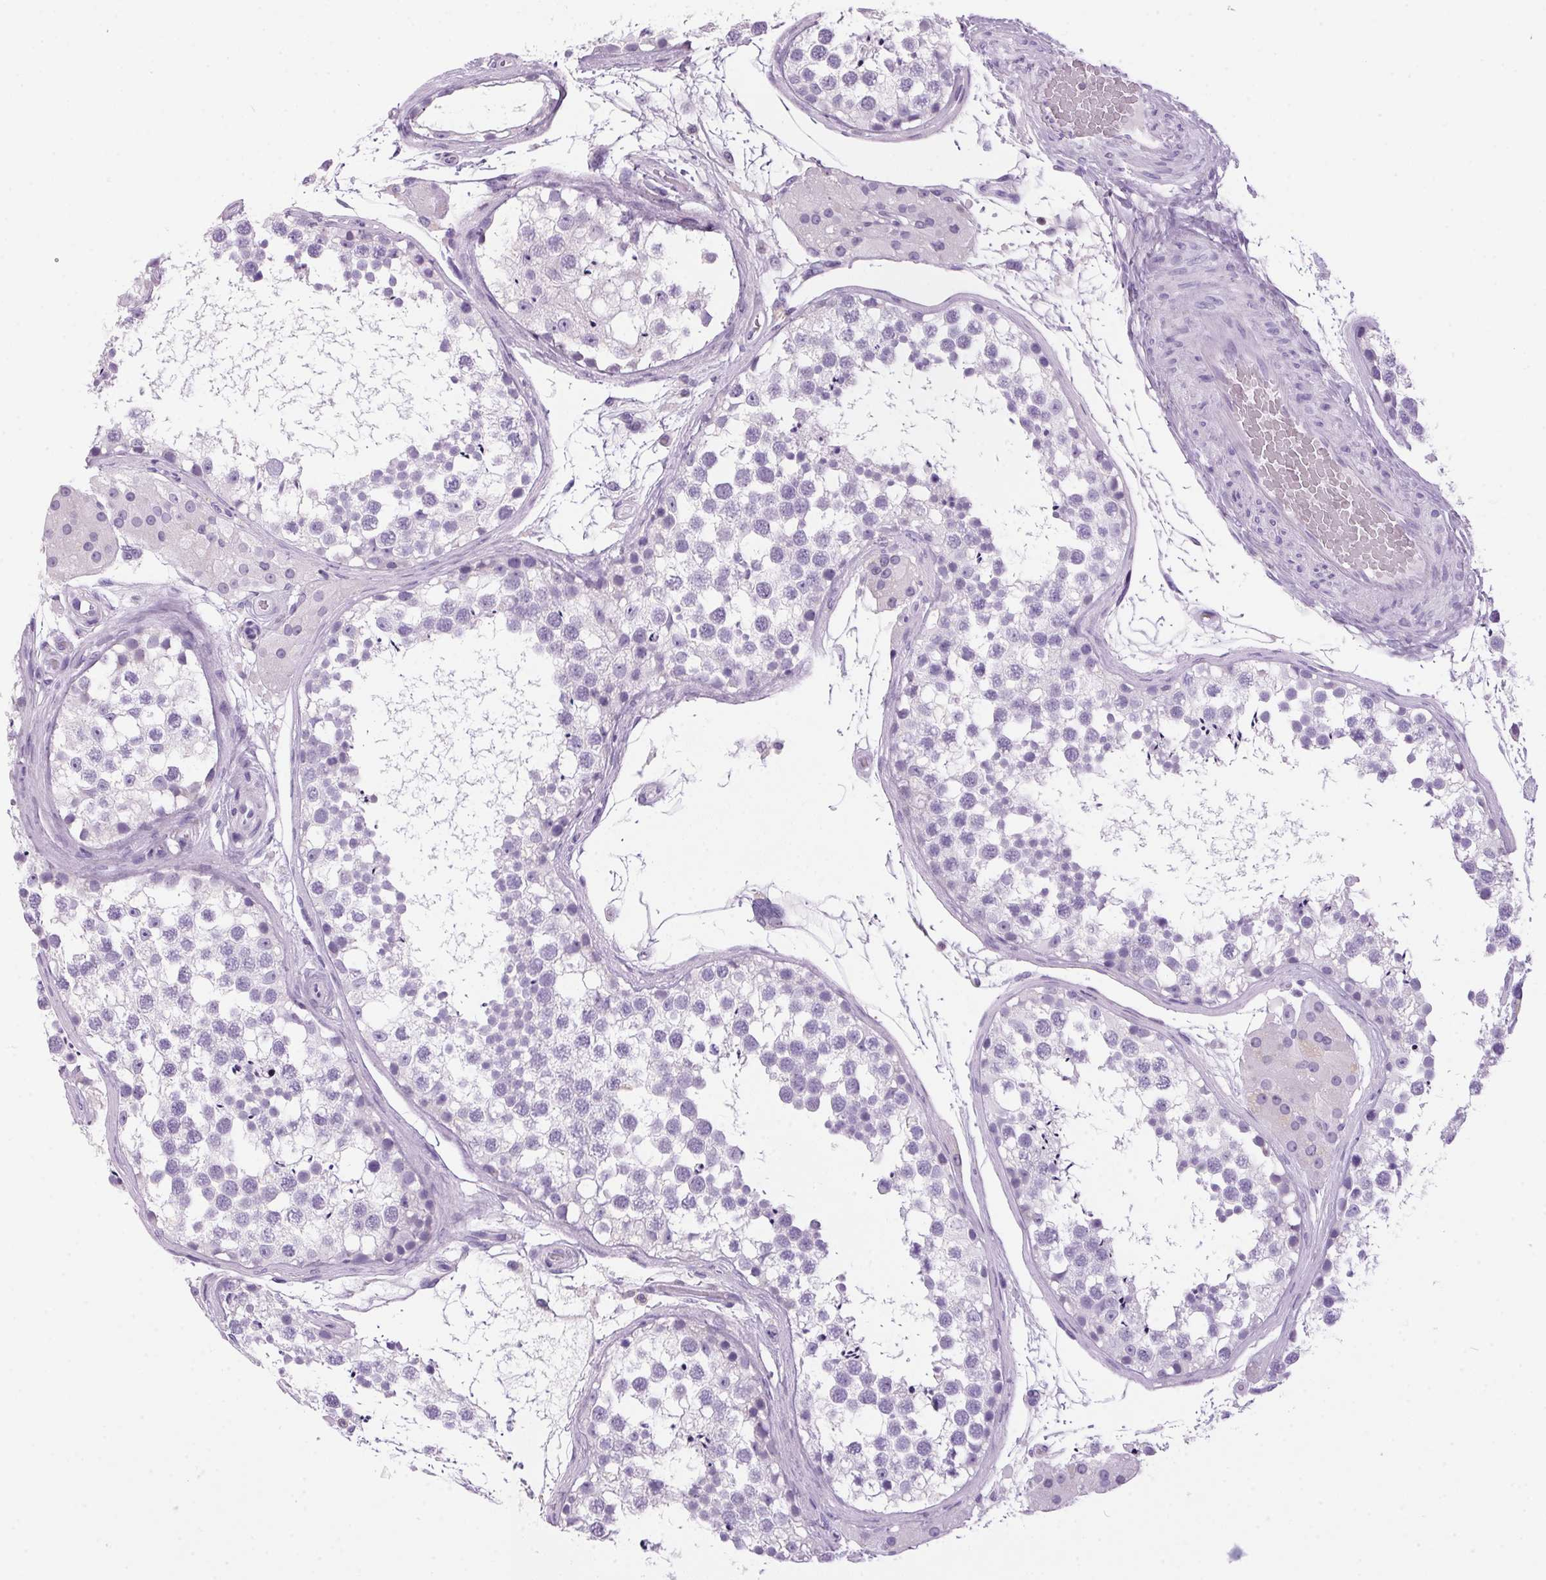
{"staining": {"intensity": "negative", "quantity": "none", "location": "none"}, "tissue": "testis", "cell_type": "Cells in seminiferous ducts", "image_type": "normal", "snomed": [{"axis": "morphology", "description": "Normal tissue, NOS"}, {"axis": "morphology", "description": "Seminoma, NOS"}, {"axis": "topography", "description": "Testis"}], "caption": "Testis was stained to show a protein in brown. There is no significant staining in cells in seminiferous ducts. The staining was performed using DAB to visualize the protein expression in brown, while the nuclei were stained in blue with hematoxylin (Magnification: 20x).", "gene": "S100A2", "patient": {"sex": "male", "age": 65}}